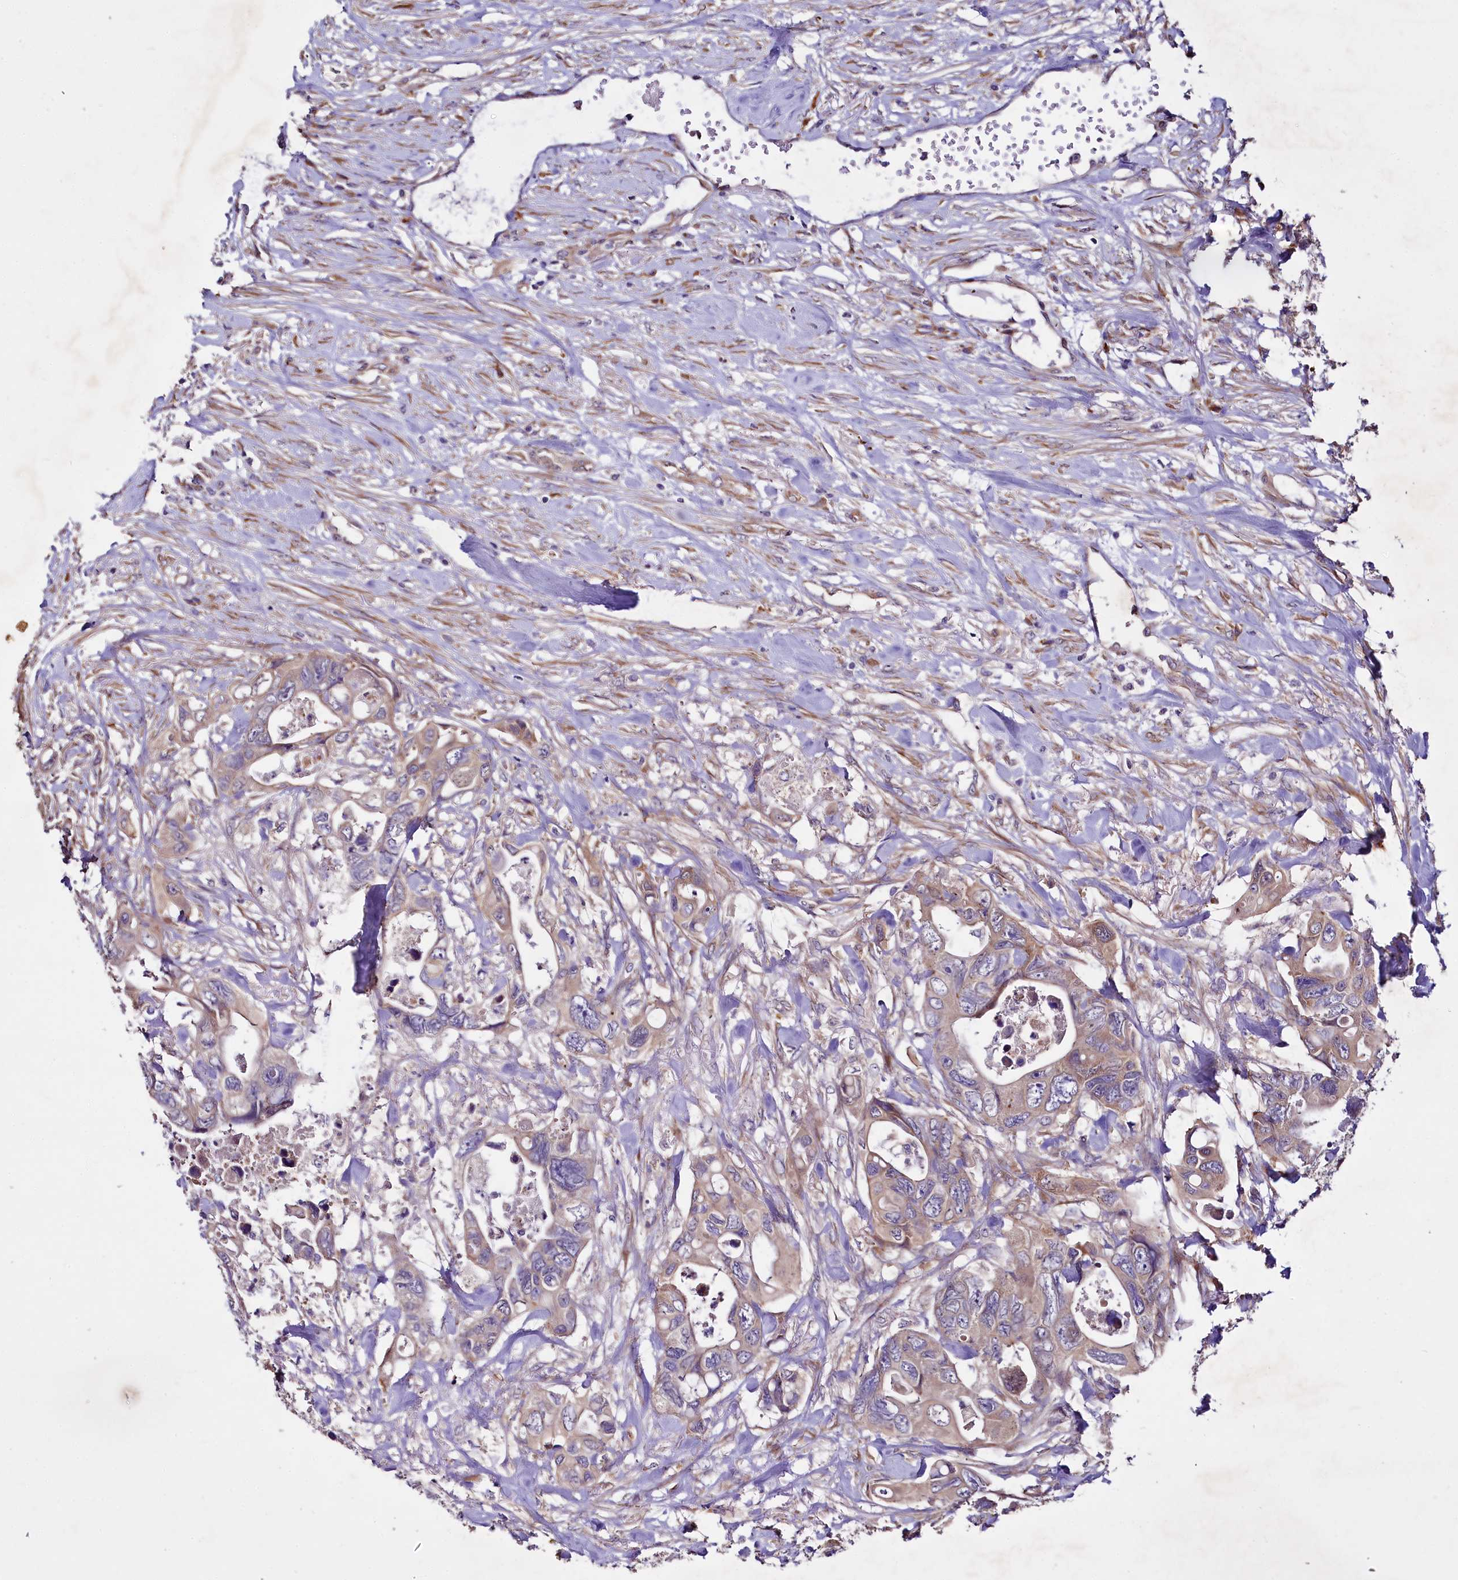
{"staining": {"intensity": "weak", "quantity": ">75%", "location": "cytoplasmic/membranous"}, "tissue": "colorectal cancer", "cell_type": "Tumor cells", "image_type": "cancer", "snomed": [{"axis": "morphology", "description": "Adenocarcinoma, NOS"}, {"axis": "topography", "description": "Rectum"}], "caption": "A low amount of weak cytoplasmic/membranous expression is present in approximately >75% of tumor cells in adenocarcinoma (colorectal) tissue. The protein of interest is stained brown, and the nuclei are stained in blue (DAB IHC with brightfield microscopy, high magnification).", "gene": "SPATS2", "patient": {"sex": "male", "age": 57}}